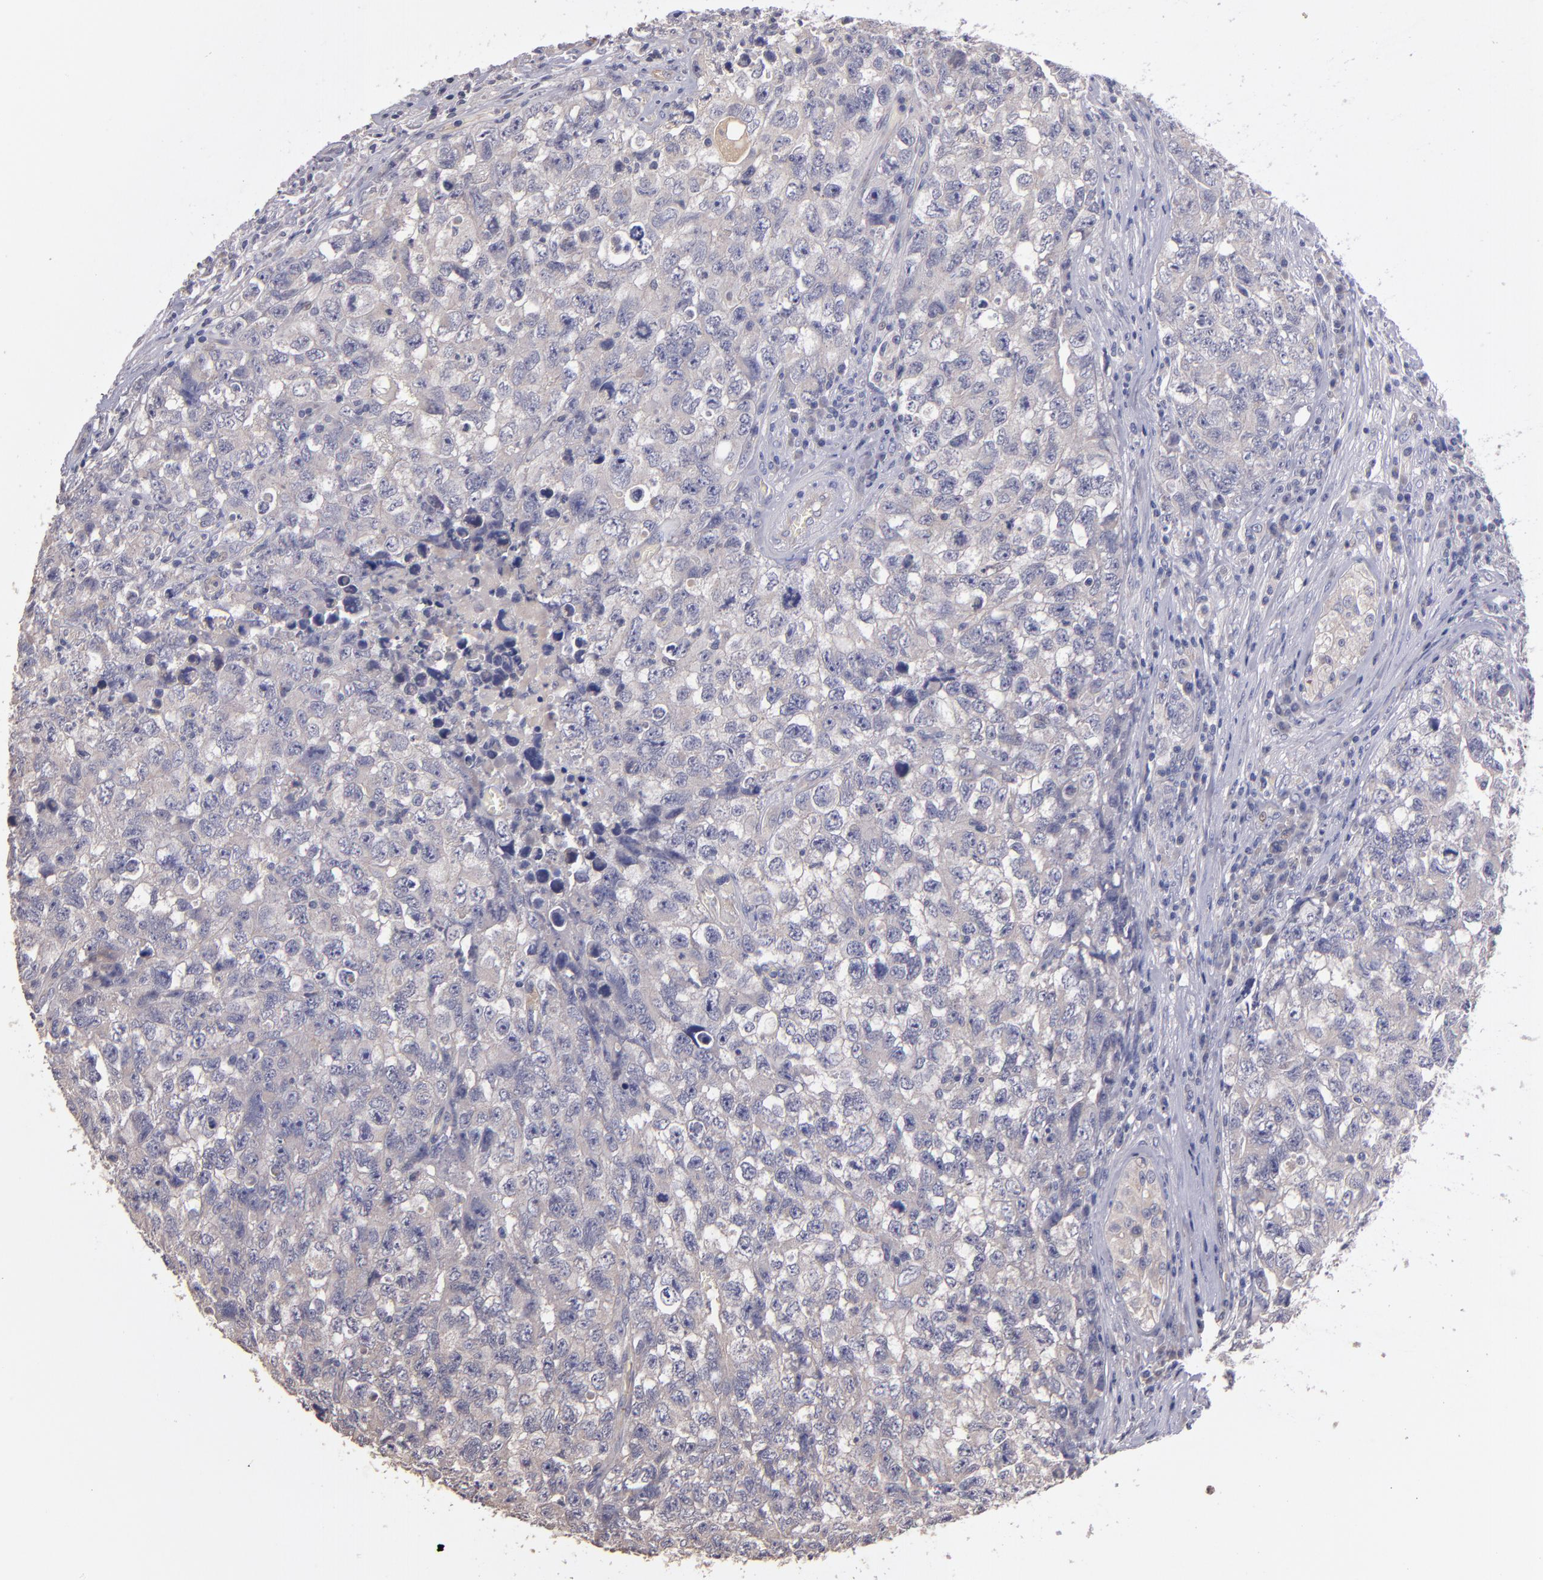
{"staining": {"intensity": "negative", "quantity": "none", "location": "none"}, "tissue": "testis cancer", "cell_type": "Tumor cells", "image_type": "cancer", "snomed": [{"axis": "morphology", "description": "Carcinoma, Embryonal, NOS"}, {"axis": "topography", "description": "Testis"}], "caption": "Photomicrograph shows no significant protein expression in tumor cells of testis cancer (embryonal carcinoma).", "gene": "GNAZ", "patient": {"sex": "male", "age": 31}}